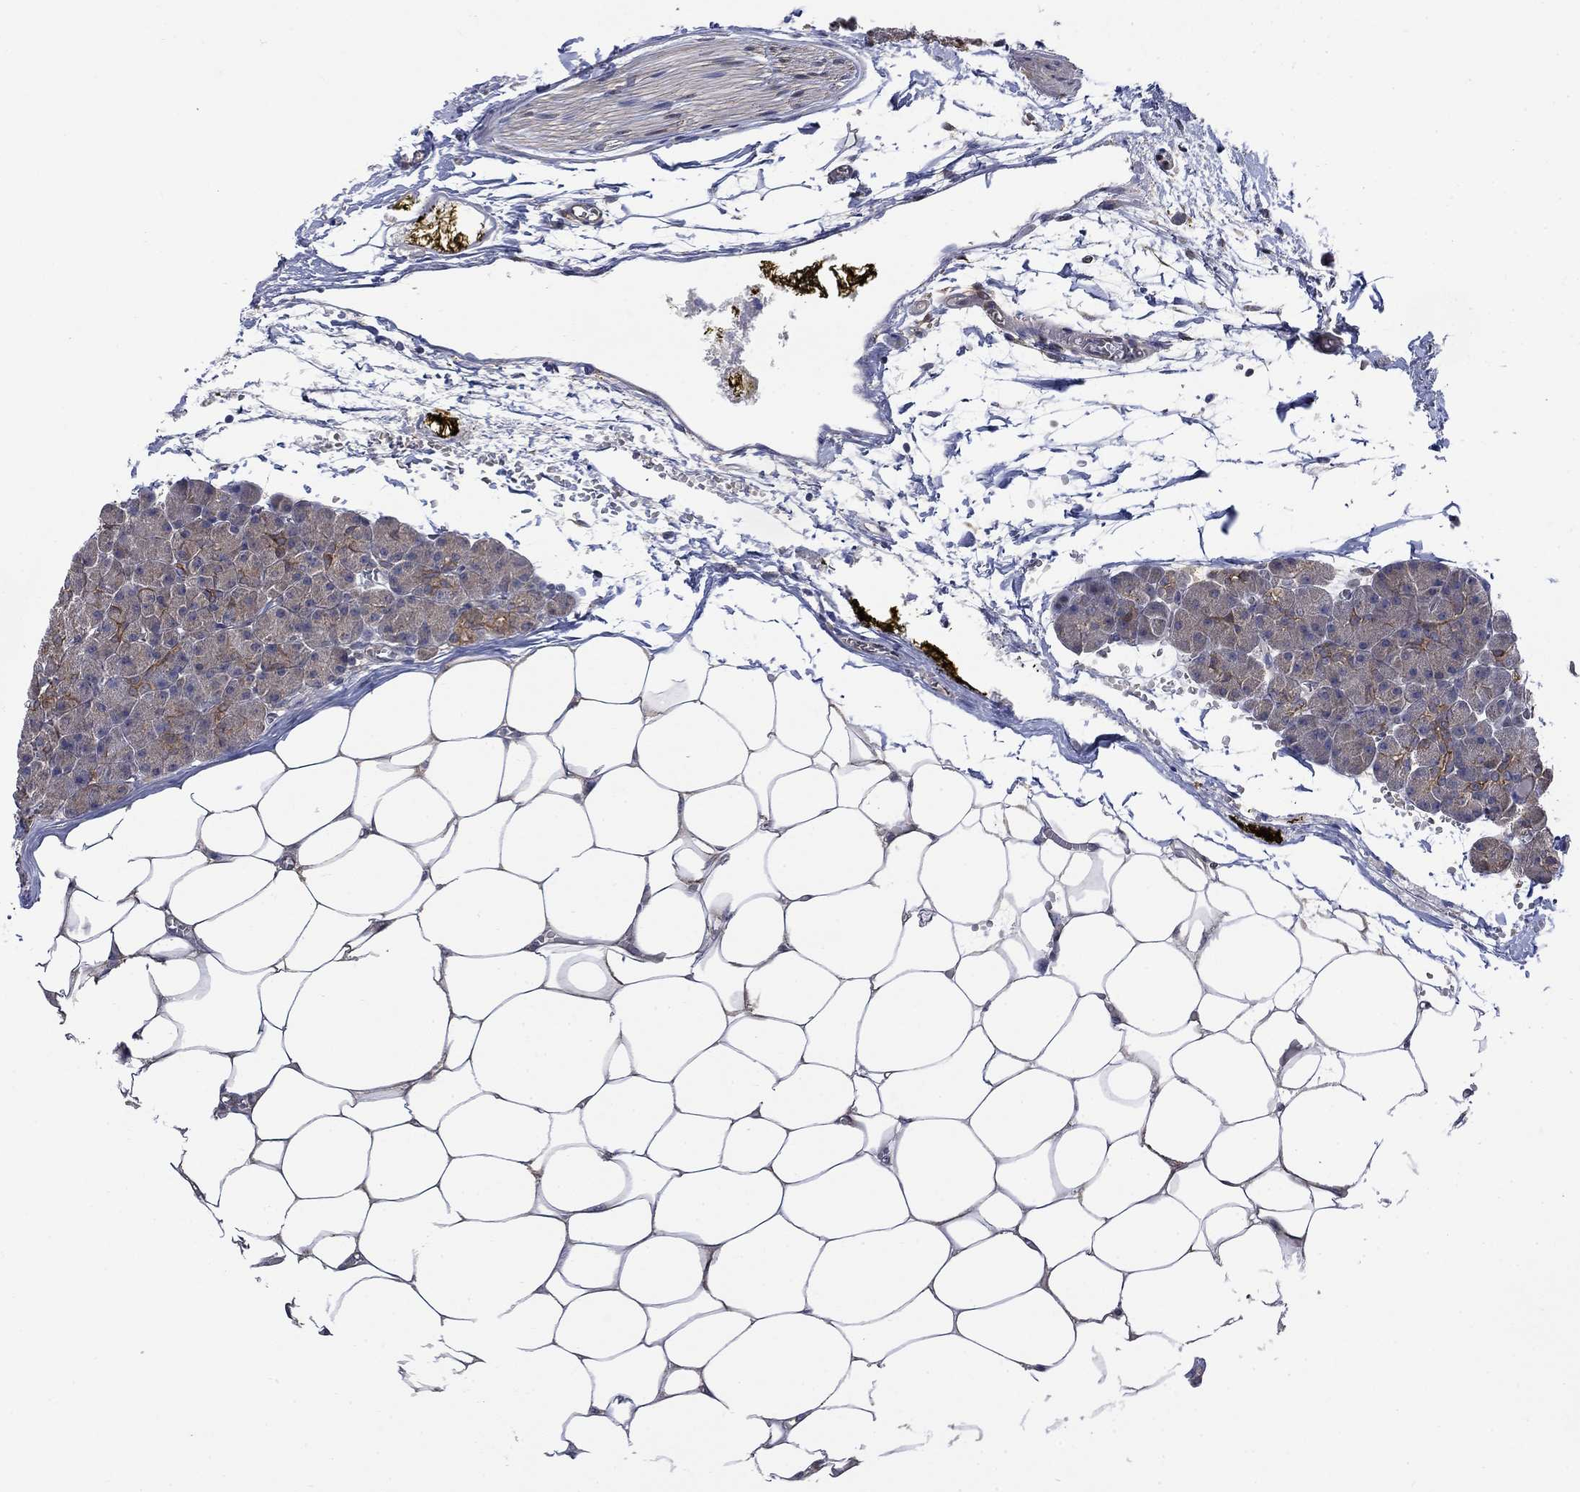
{"staining": {"intensity": "moderate", "quantity": "<25%", "location": "cytoplasmic/membranous"}, "tissue": "pancreas", "cell_type": "Exocrine glandular cells", "image_type": "normal", "snomed": [{"axis": "morphology", "description": "Normal tissue, NOS"}, {"axis": "topography", "description": "Pancreas"}], "caption": "The image exhibits immunohistochemical staining of normal pancreas. There is moderate cytoplasmic/membranous positivity is seen in approximately <25% of exocrine glandular cells. The staining is performed using DAB brown chromogen to label protein expression. The nuclei are counter-stained blue using hematoxylin.", "gene": "PDZD2", "patient": {"sex": "female", "age": 45}}